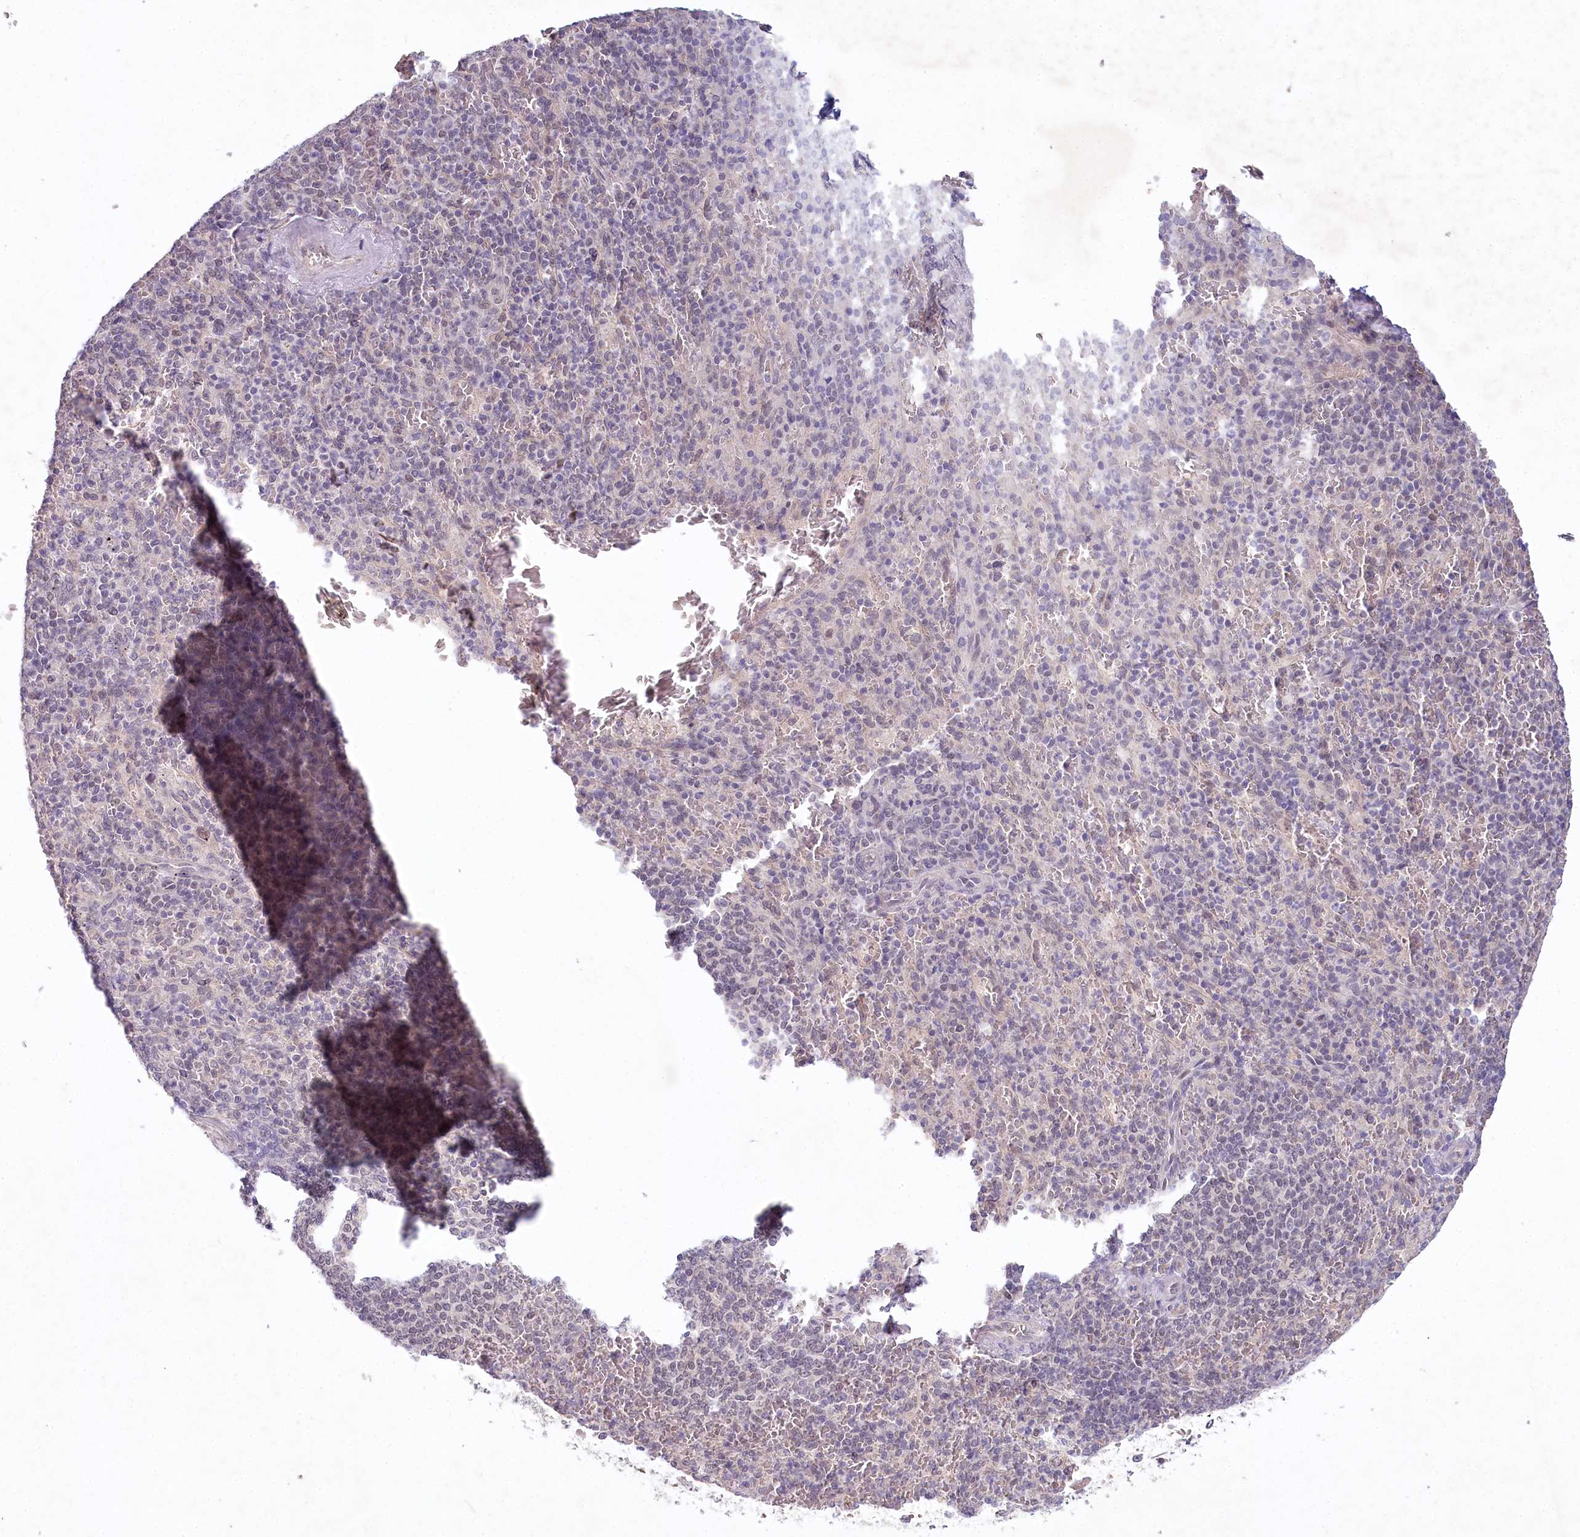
{"staining": {"intensity": "negative", "quantity": "none", "location": "none"}, "tissue": "spleen", "cell_type": "Cells in red pulp", "image_type": "normal", "snomed": [{"axis": "morphology", "description": "Normal tissue, NOS"}, {"axis": "topography", "description": "Spleen"}], "caption": "Spleen was stained to show a protein in brown. There is no significant expression in cells in red pulp.", "gene": "AMTN", "patient": {"sex": "male", "age": 82}}